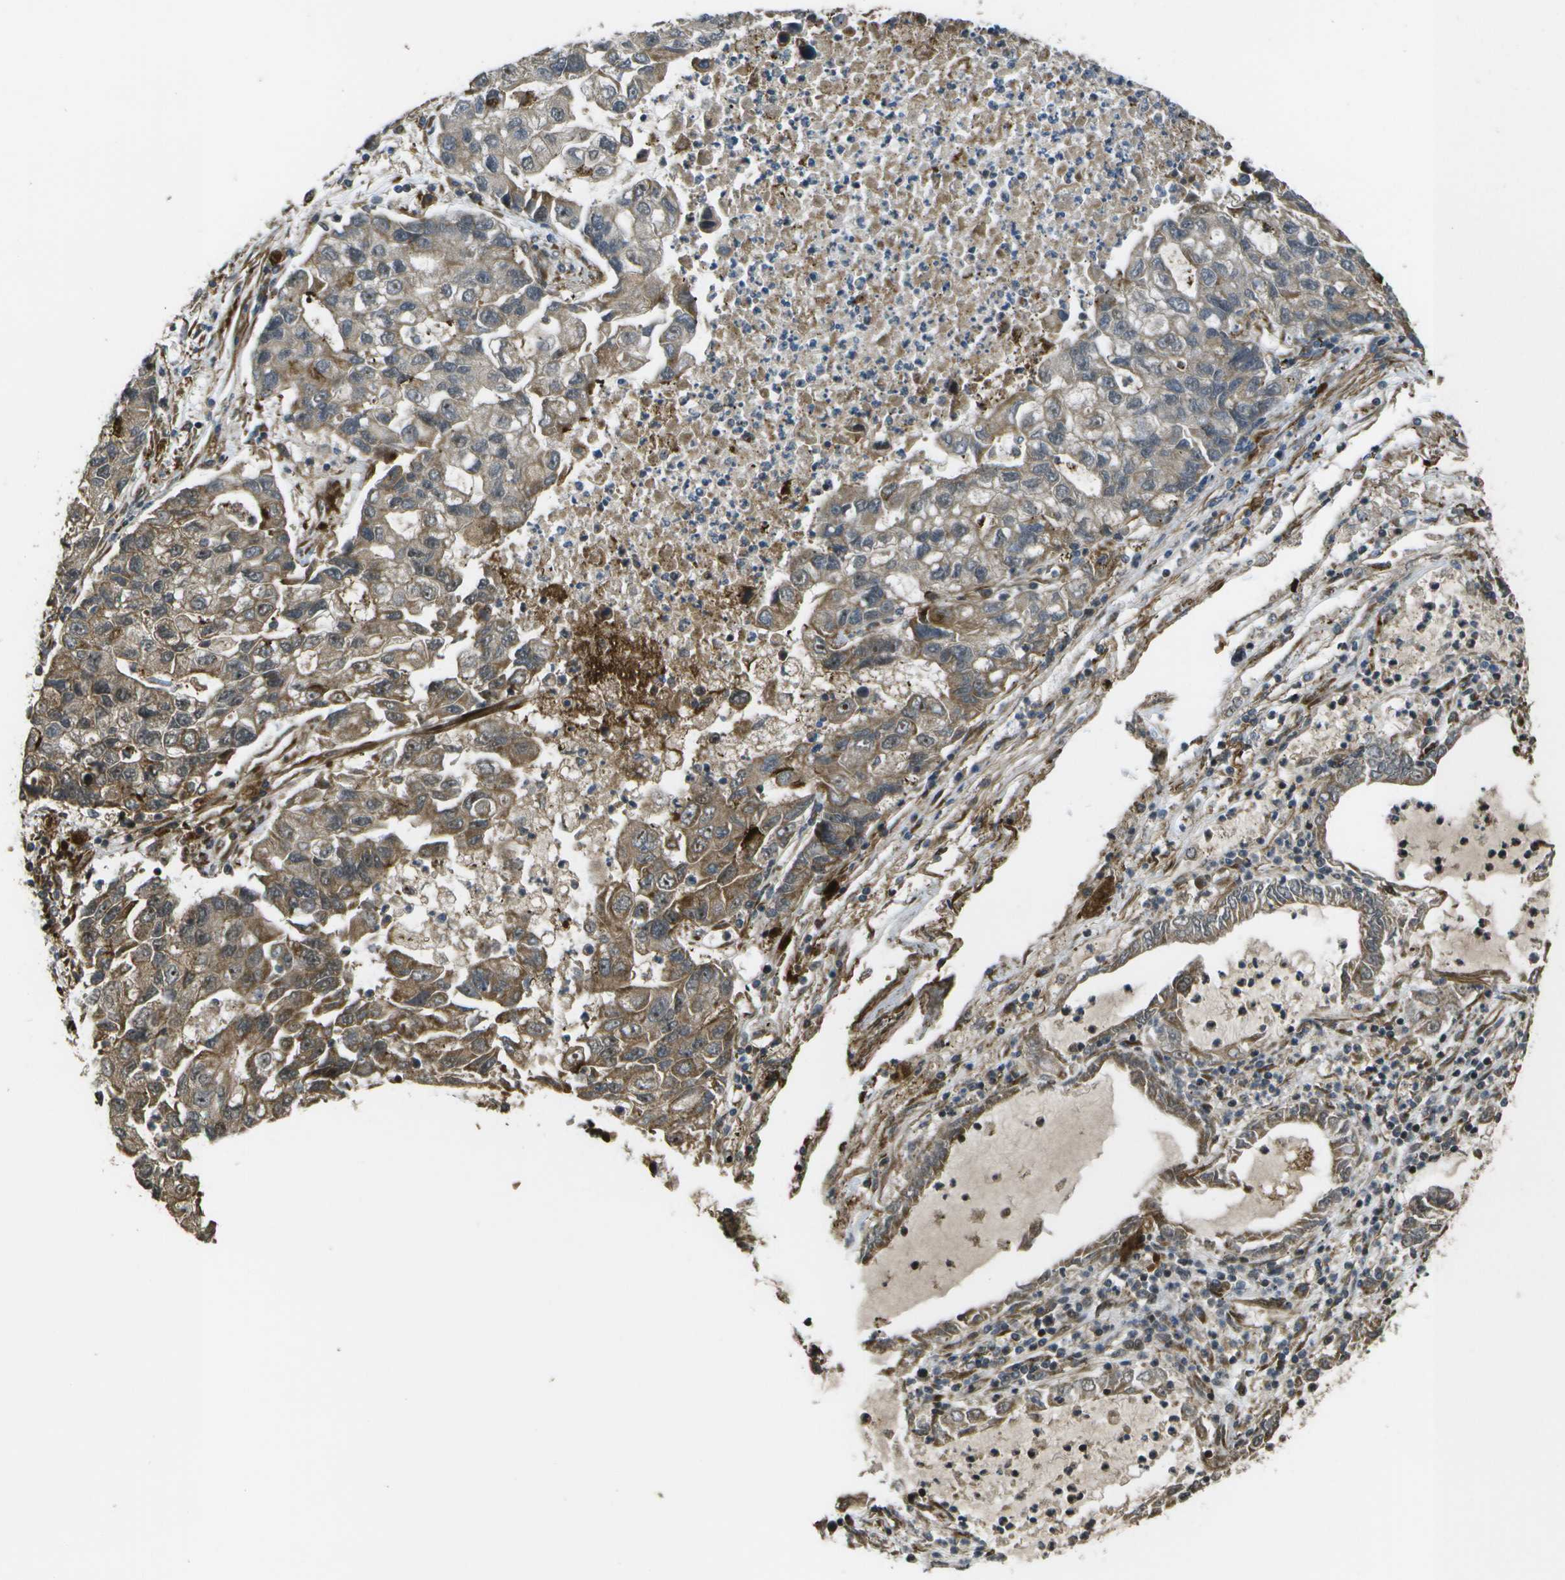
{"staining": {"intensity": "moderate", "quantity": "<25%", "location": "cytoplasmic/membranous"}, "tissue": "lung cancer", "cell_type": "Tumor cells", "image_type": "cancer", "snomed": [{"axis": "morphology", "description": "Adenocarcinoma, NOS"}, {"axis": "topography", "description": "Lung"}], "caption": "Adenocarcinoma (lung) stained for a protein displays moderate cytoplasmic/membranous positivity in tumor cells.", "gene": "AXIN2", "patient": {"sex": "female", "age": 51}}